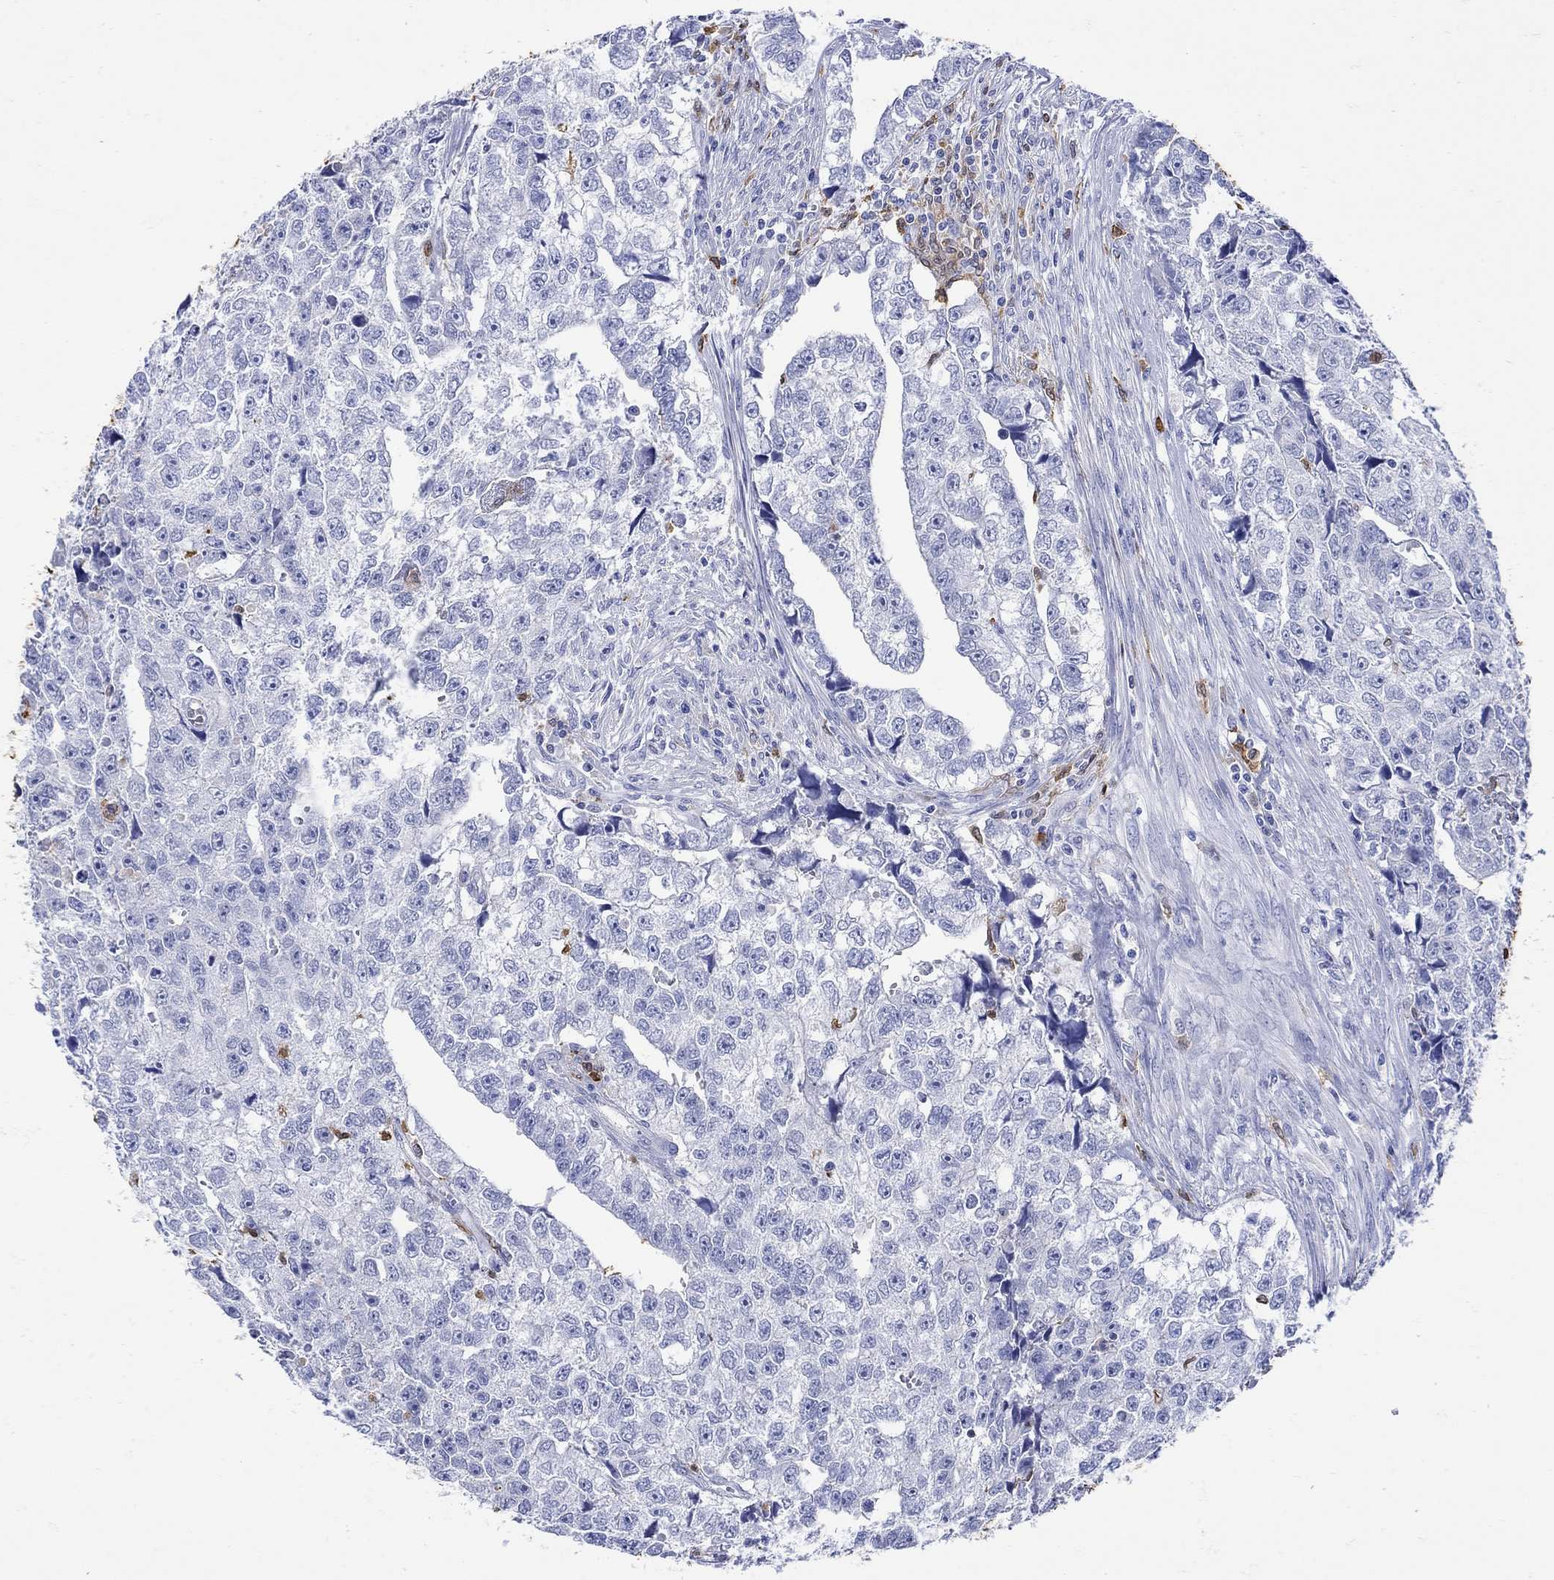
{"staining": {"intensity": "negative", "quantity": "none", "location": "none"}, "tissue": "testis cancer", "cell_type": "Tumor cells", "image_type": "cancer", "snomed": [{"axis": "morphology", "description": "Carcinoma, Embryonal, NOS"}, {"axis": "morphology", "description": "Teratoma, malignant, NOS"}, {"axis": "topography", "description": "Testis"}], "caption": "Testis cancer (malignant teratoma) was stained to show a protein in brown. There is no significant expression in tumor cells. (DAB immunohistochemistry (IHC) with hematoxylin counter stain).", "gene": "LINGO3", "patient": {"sex": "male", "age": 44}}